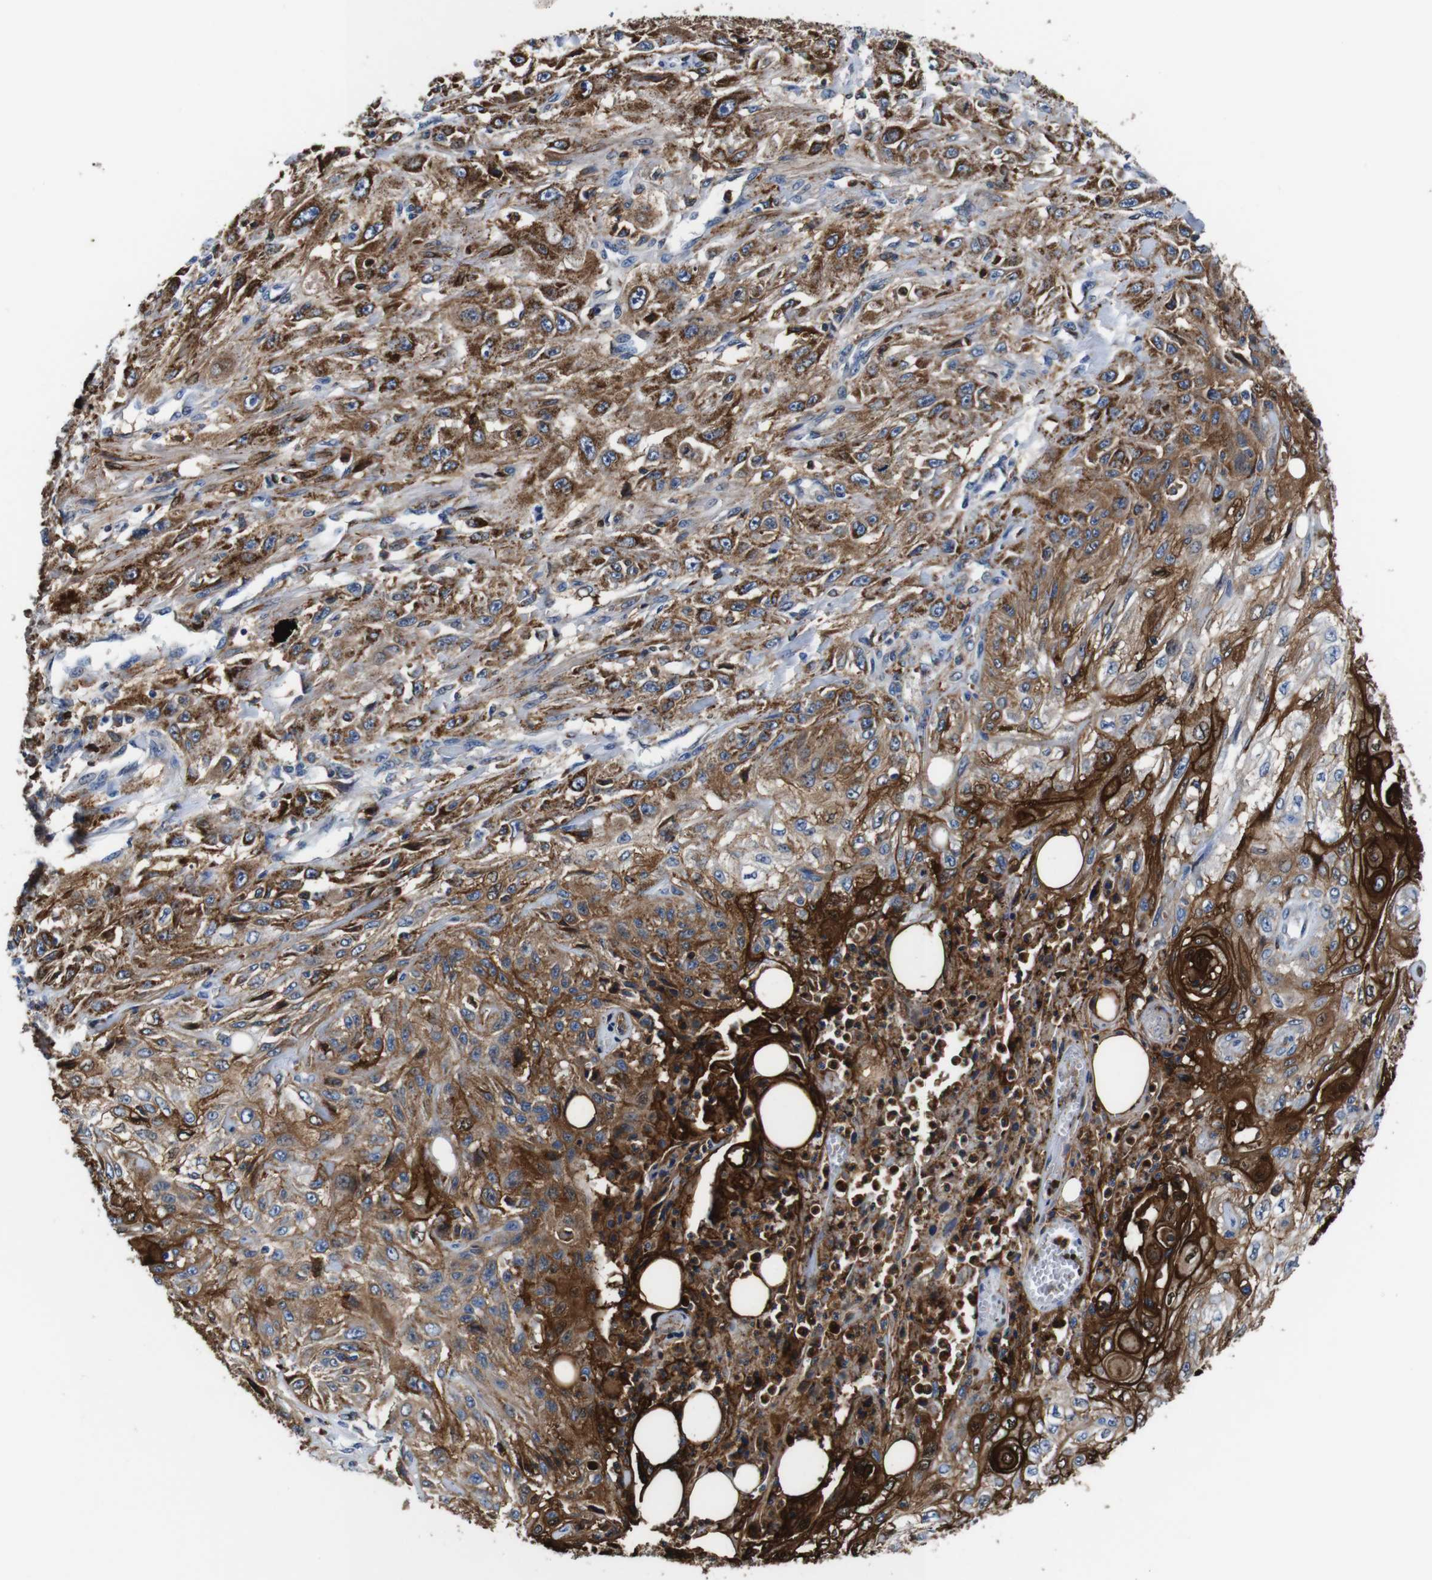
{"staining": {"intensity": "strong", "quantity": ">75%", "location": "cytoplasmic/membranous"}, "tissue": "skin cancer", "cell_type": "Tumor cells", "image_type": "cancer", "snomed": [{"axis": "morphology", "description": "Squamous cell carcinoma, NOS"}, {"axis": "topography", "description": "Skin"}], "caption": "Human skin cancer (squamous cell carcinoma) stained for a protein (brown) shows strong cytoplasmic/membranous positive positivity in about >75% of tumor cells.", "gene": "ANXA1", "patient": {"sex": "male", "age": 75}}